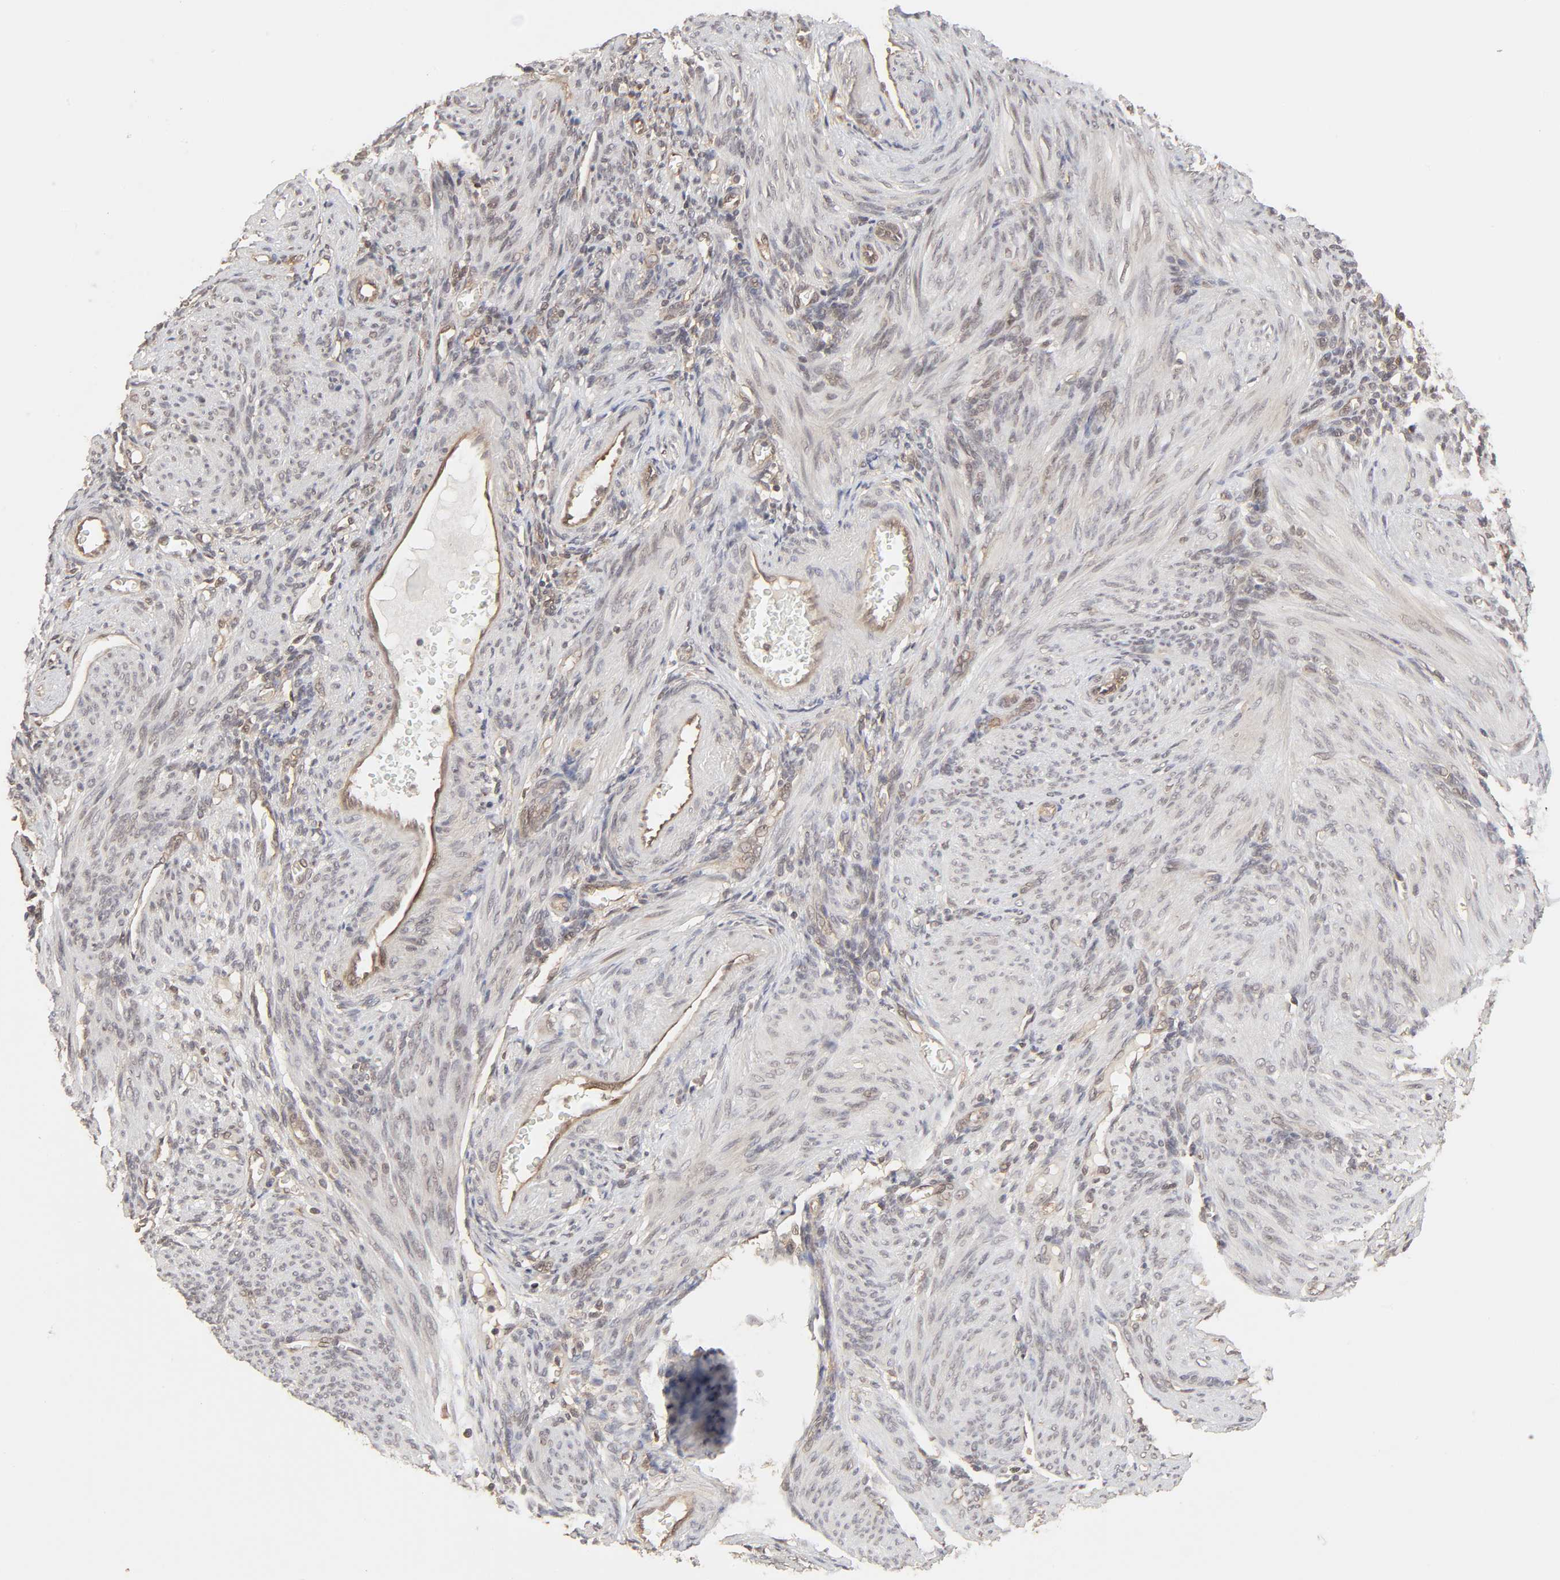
{"staining": {"intensity": "negative", "quantity": "none", "location": "none"}, "tissue": "endometrium", "cell_type": "Cells in endometrial stroma", "image_type": "normal", "snomed": [{"axis": "morphology", "description": "Normal tissue, NOS"}, {"axis": "topography", "description": "Endometrium"}], "caption": "IHC of benign human endometrium shows no positivity in cells in endometrial stroma.", "gene": "MAPK1", "patient": {"sex": "female", "age": 72}}